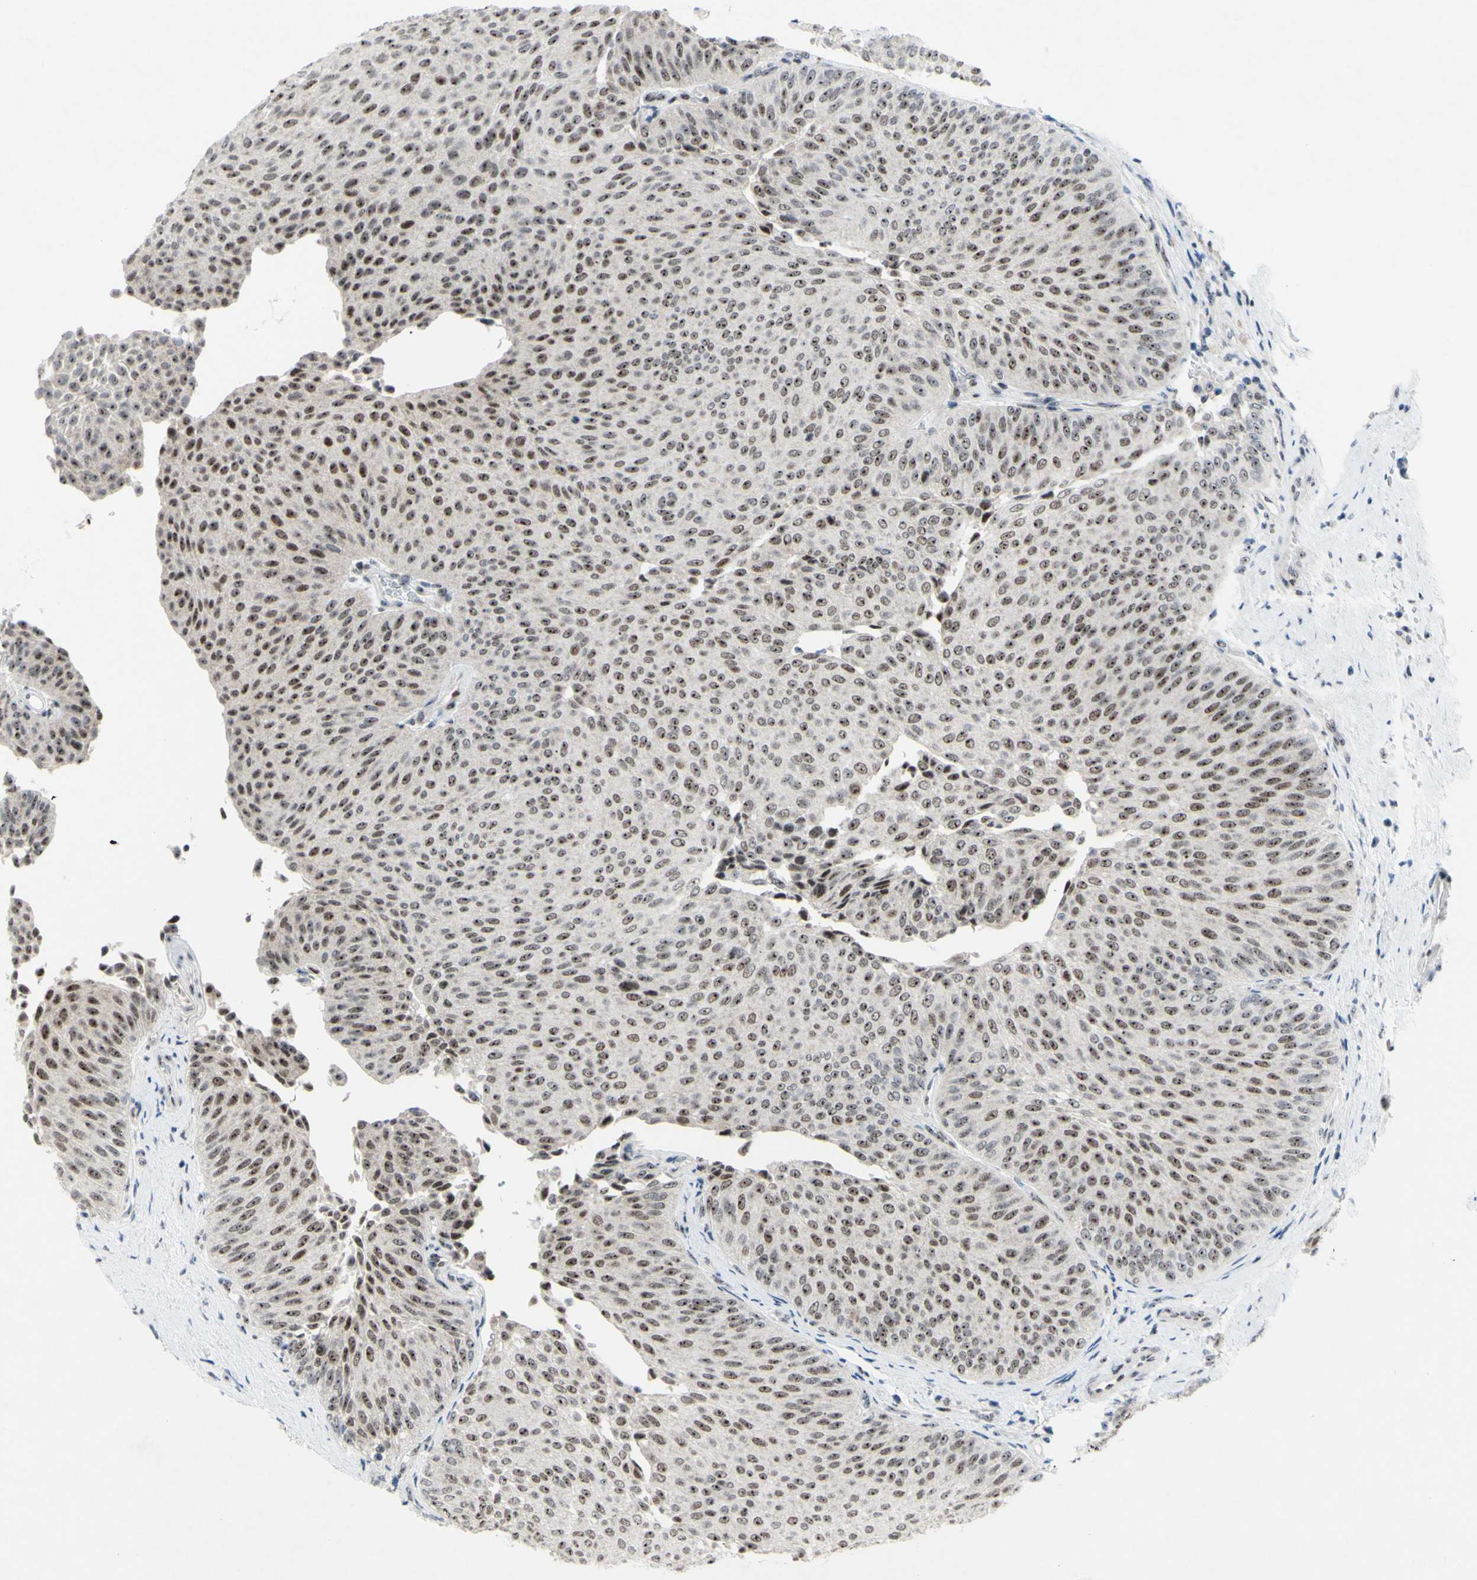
{"staining": {"intensity": "moderate", "quantity": ">75%", "location": "nuclear"}, "tissue": "urothelial cancer", "cell_type": "Tumor cells", "image_type": "cancer", "snomed": [{"axis": "morphology", "description": "Urothelial carcinoma, Low grade"}, {"axis": "topography", "description": "Urinary bladder"}], "caption": "Immunohistochemical staining of human low-grade urothelial carcinoma shows medium levels of moderate nuclear staining in approximately >75% of tumor cells.", "gene": "POLR1A", "patient": {"sex": "female", "age": 60}}